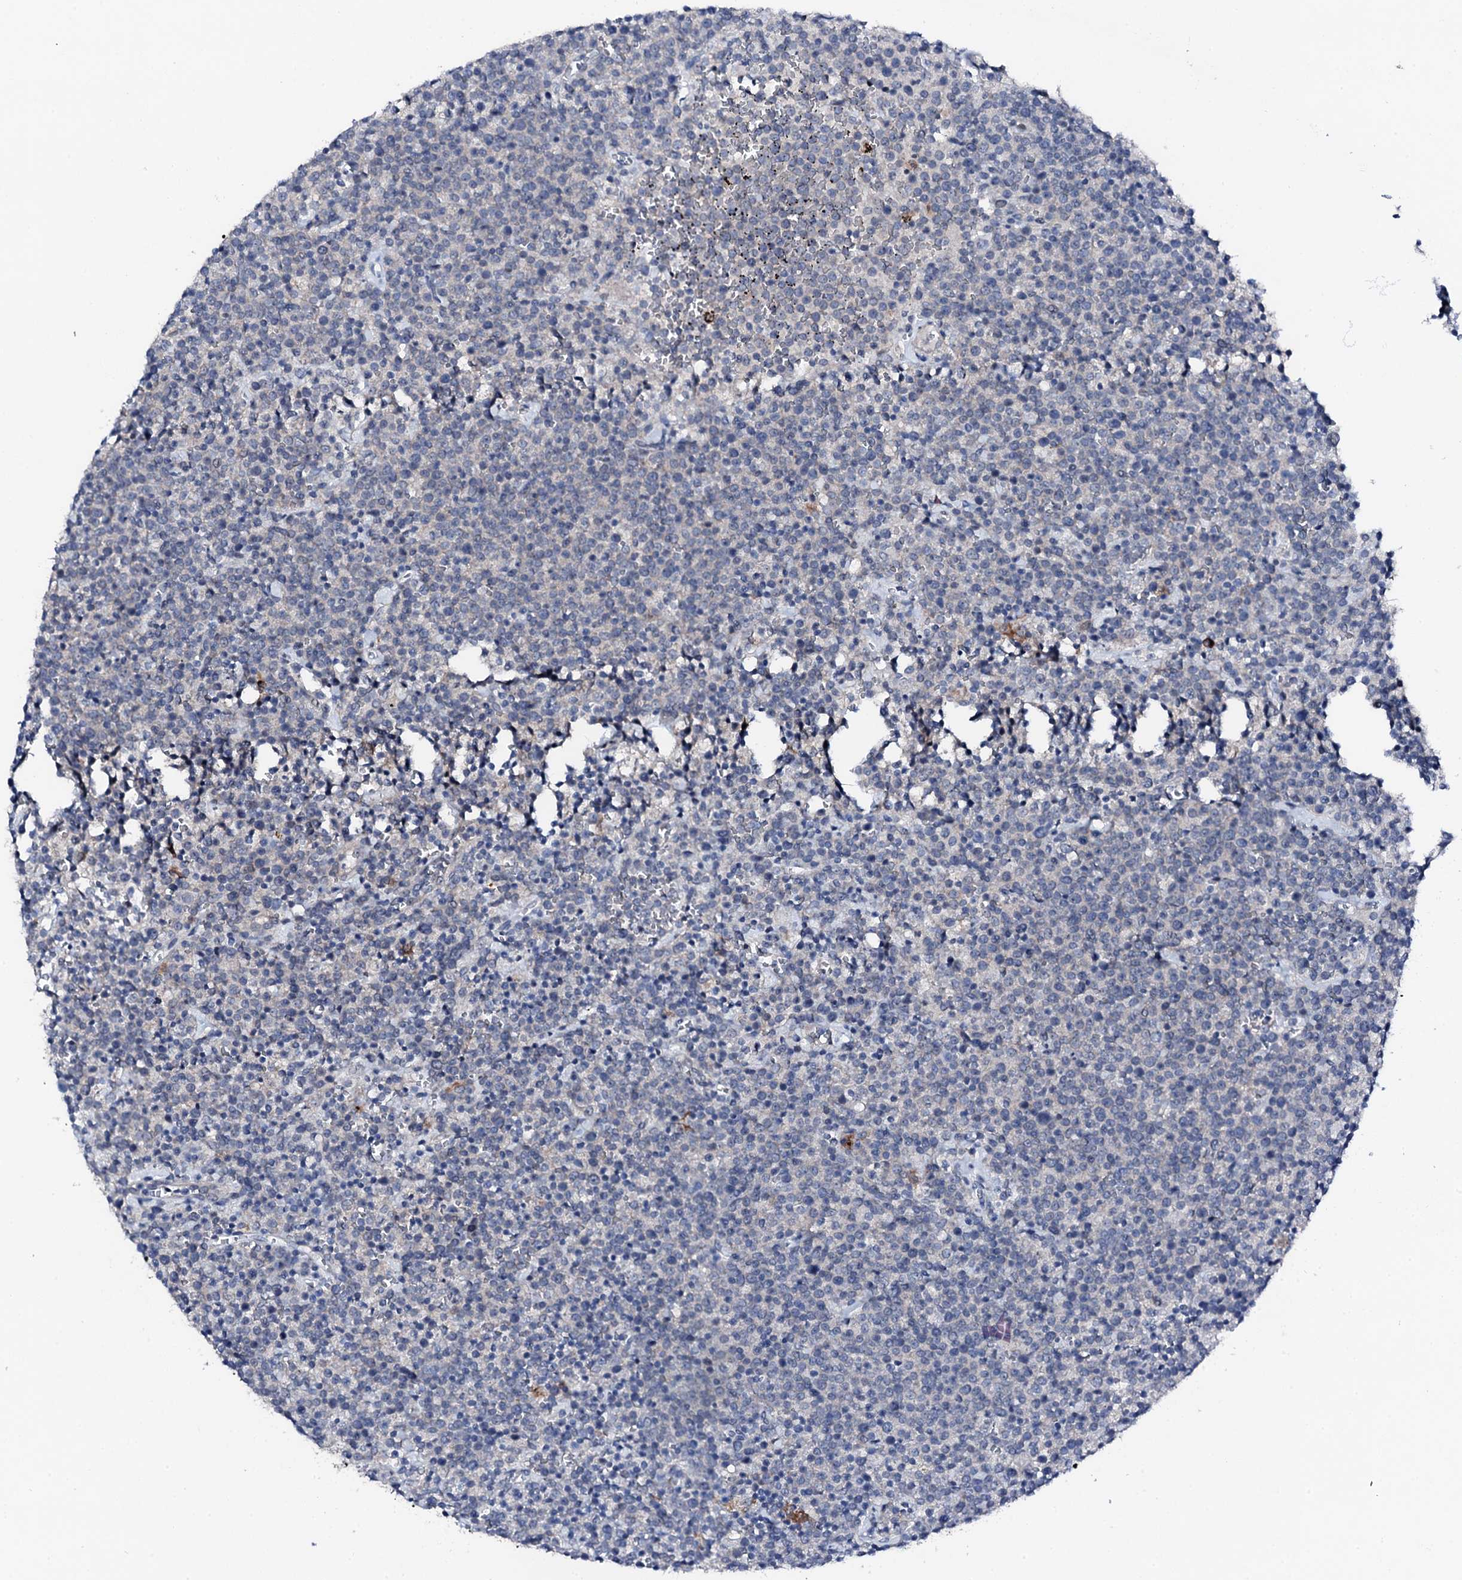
{"staining": {"intensity": "negative", "quantity": "none", "location": "none"}, "tissue": "lymphoma", "cell_type": "Tumor cells", "image_type": "cancer", "snomed": [{"axis": "morphology", "description": "Malignant lymphoma, non-Hodgkin's type, High grade"}, {"axis": "topography", "description": "Lymph node"}], "caption": "Immunohistochemical staining of human malignant lymphoma, non-Hodgkin's type (high-grade) reveals no significant positivity in tumor cells.", "gene": "TRAFD1", "patient": {"sex": "male", "age": 61}}